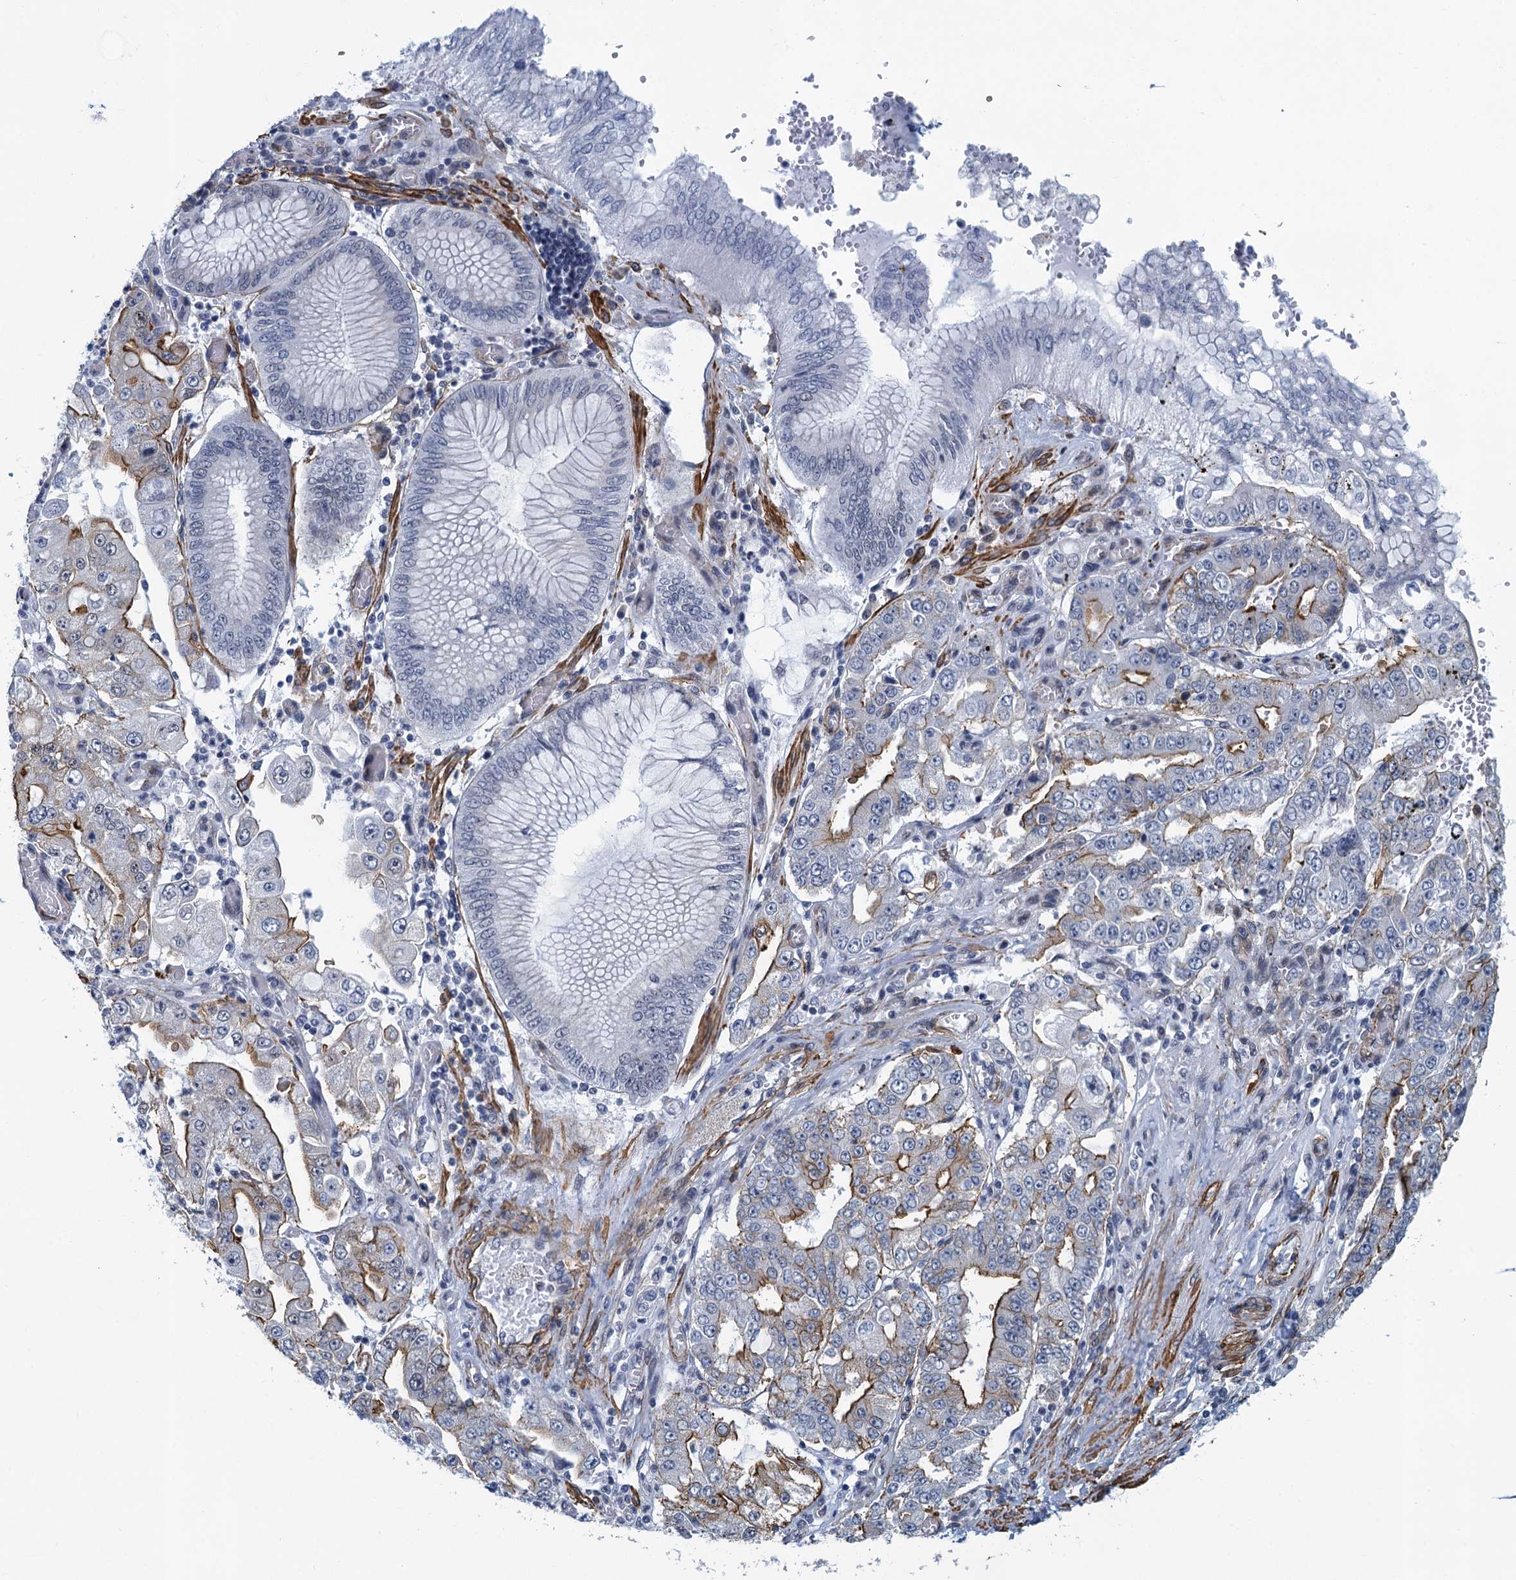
{"staining": {"intensity": "negative", "quantity": "none", "location": "none"}, "tissue": "stomach cancer", "cell_type": "Tumor cells", "image_type": "cancer", "snomed": [{"axis": "morphology", "description": "Adenocarcinoma, NOS"}, {"axis": "topography", "description": "Stomach"}], "caption": "This is an immunohistochemistry (IHC) photomicrograph of stomach adenocarcinoma. There is no staining in tumor cells.", "gene": "ALG2", "patient": {"sex": "male", "age": 76}}